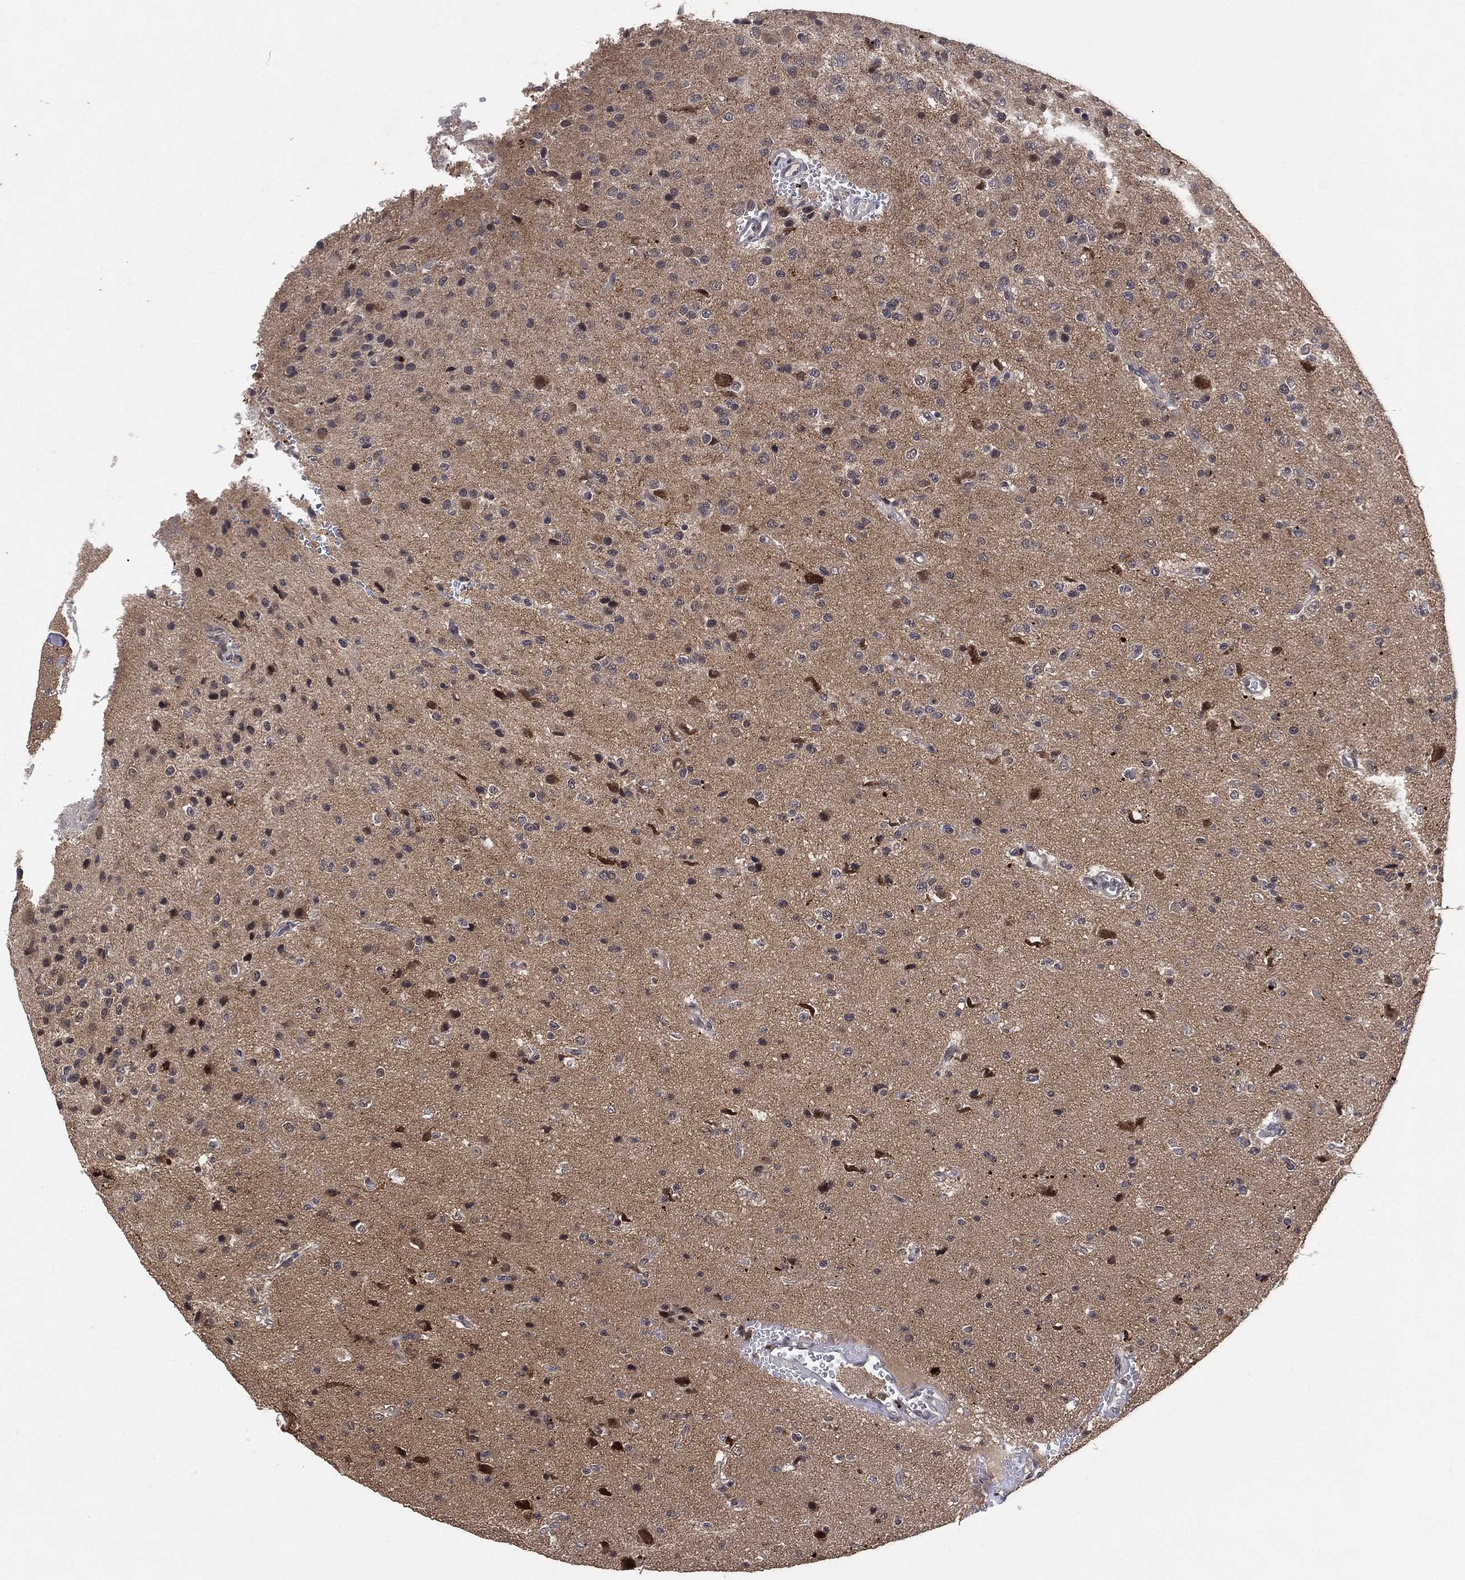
{"staining": {"intensity": "negative", "quantity": "none", "location": "none"}, "tissue": "glioma", "cell_type": "Tumor cells", "image_type": "cancer", "snomed": [{"axis": "morphology", "description": "Glioma, malignant, Low grade"}, {"axis": "topography", "description": "Brain"}], "caption": "A histopathology image of human glioma is negative for staining in tumor cells.", "gene": "ATG4B", "patient": {"sex": "male", "age": 41}}